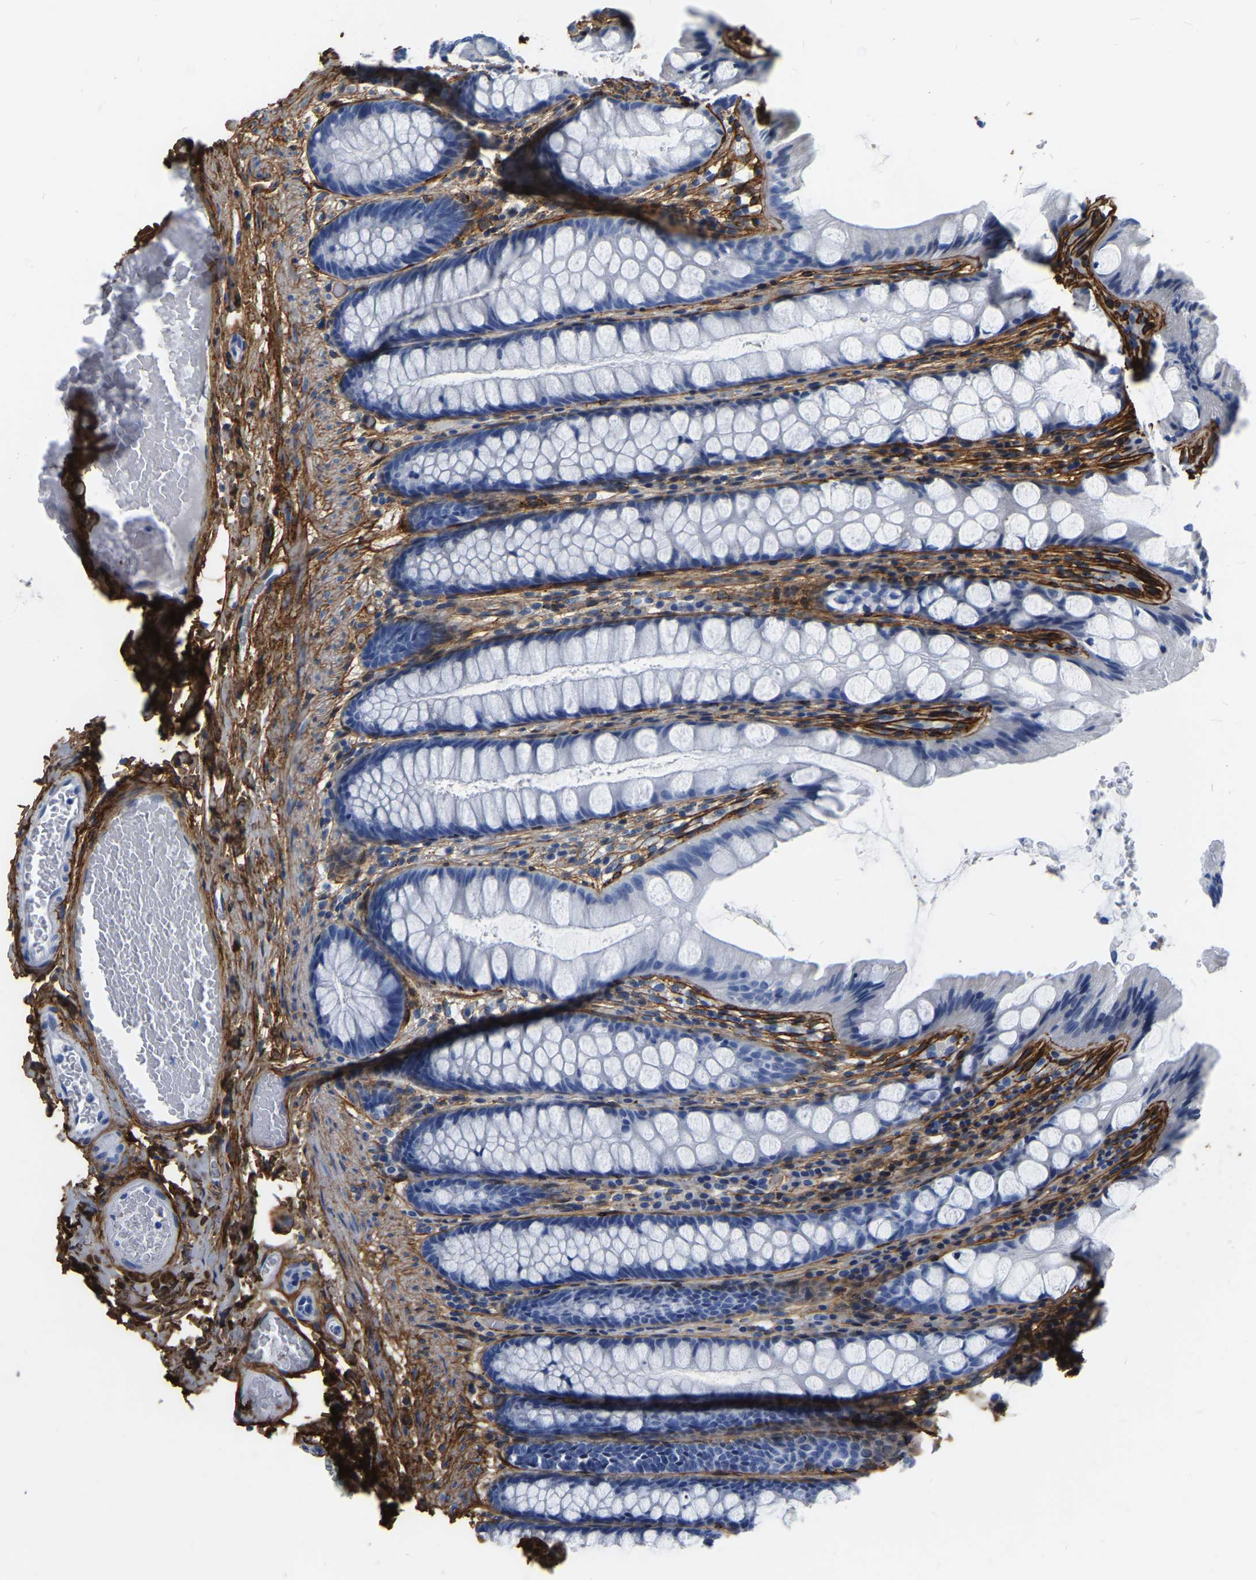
{"staining": {"intensity": "negative", "quantity": "none", "location": "none"}, "tissue": "colon", "cell_type": "Endothelial cells", "image_type": "normal", "snomed": [{"axis": "morphology", "description": "Normal tissue, NOS"}, {"axis": "topography", "description": "Colon"}], "caption": "DAB (3,3'-diaminobenzidine) immunohistochemical staining of unremarkable human colon shows no significant staining in endothelial cells. (DAB immunohistochemistry (IHC) with hematoxylin counter stain).", "gene": "COL6A1", "patient": {"sex": "male", "age": 47}}